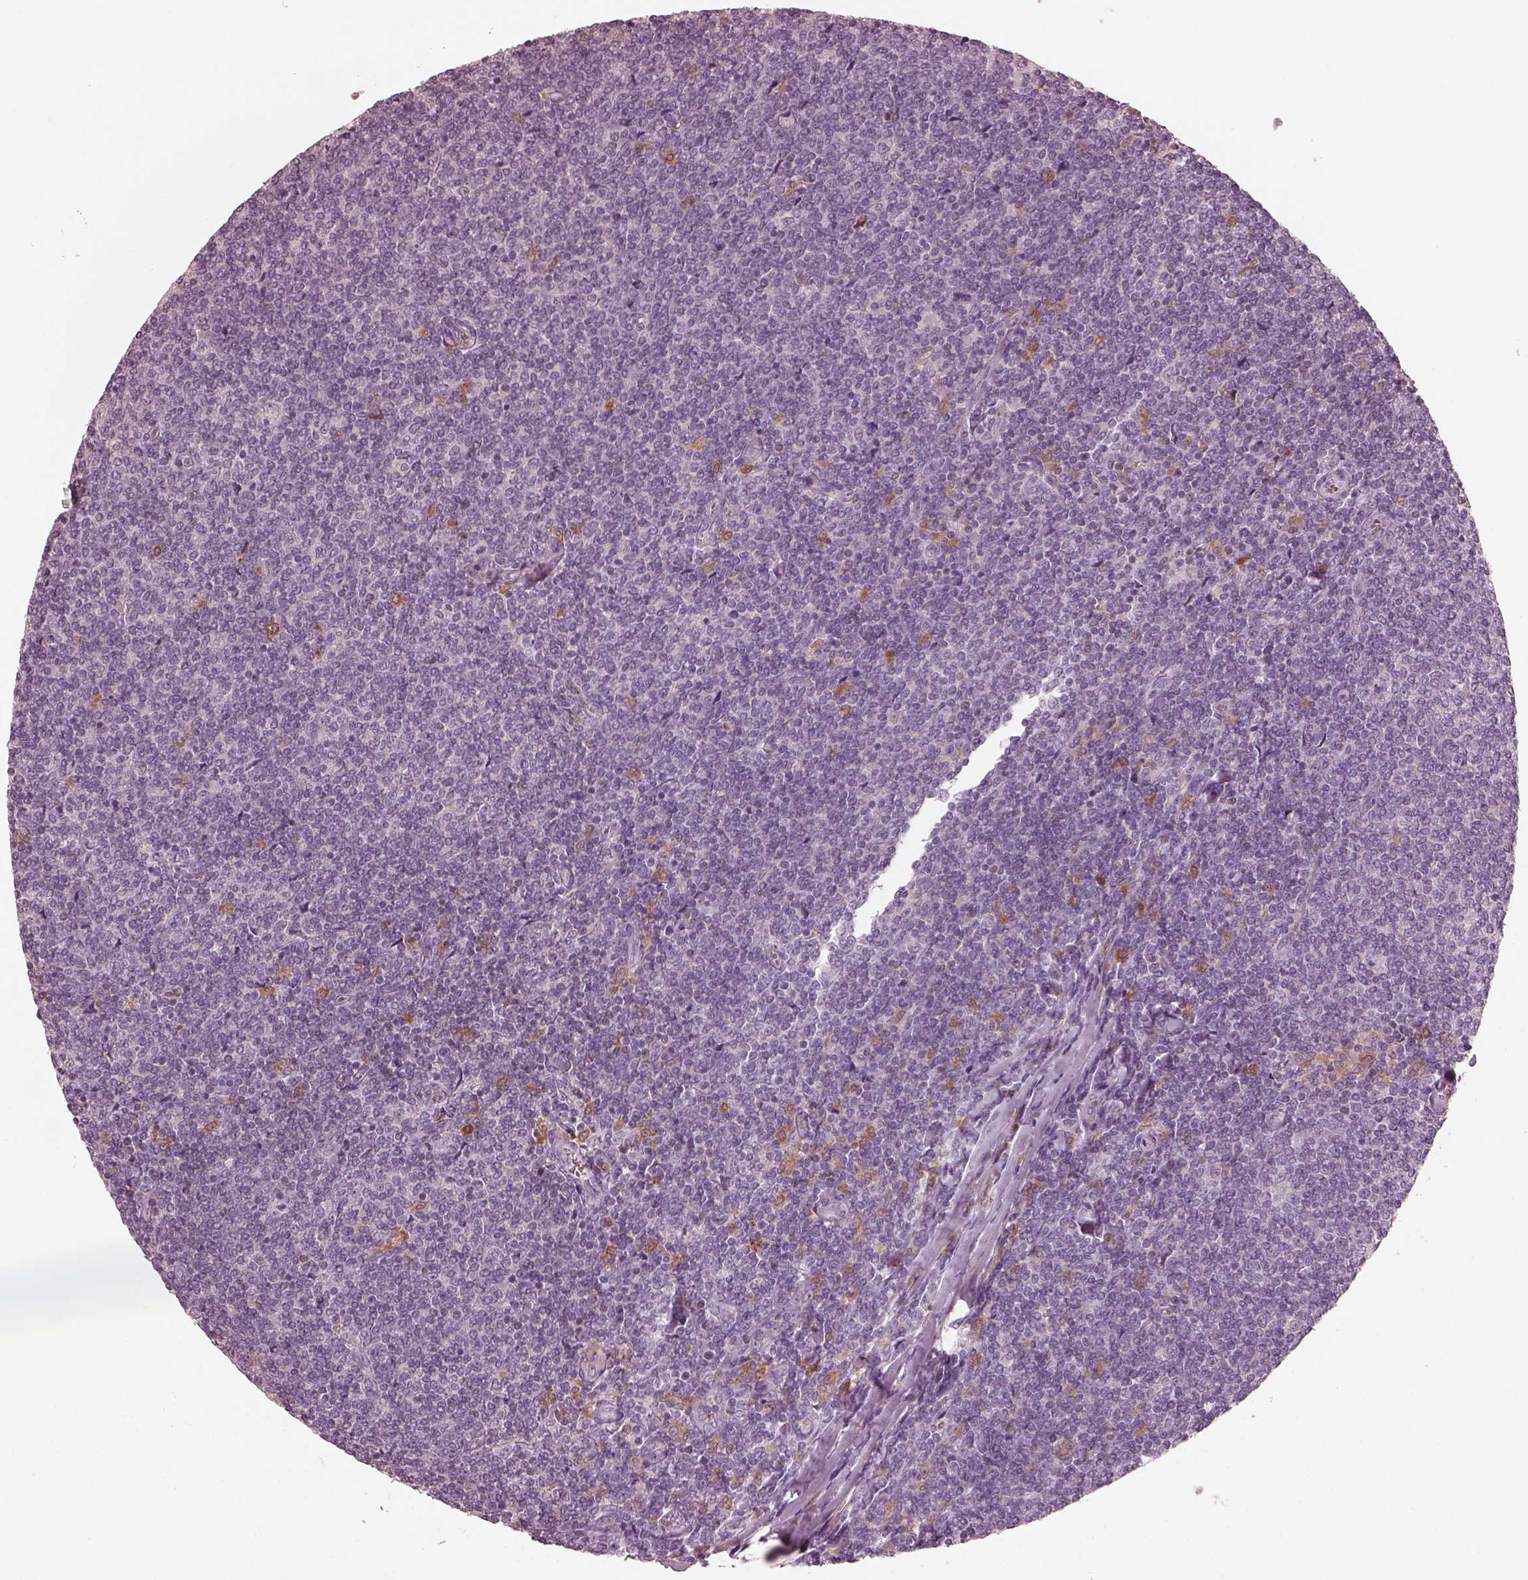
{"staining": {"intensity": "negative", "quantity": "none", "location": "none"}, "tissue": "lymphoma", "cell_type": "Tumor cells", "image_type": "cancer", "snomed": [{"axis": "morphology", "description": "Malignant lymphoma, non-Hodgkin's type, Low grade"}, {"axis": "topography", "description": "Lymph node"}], "caption": "Immunohistochemical staining of lymphoma shows no significant expression in tumor cells.", "gene": "PSTPIP2", "patient": {"sex": "male", "age": 52}}